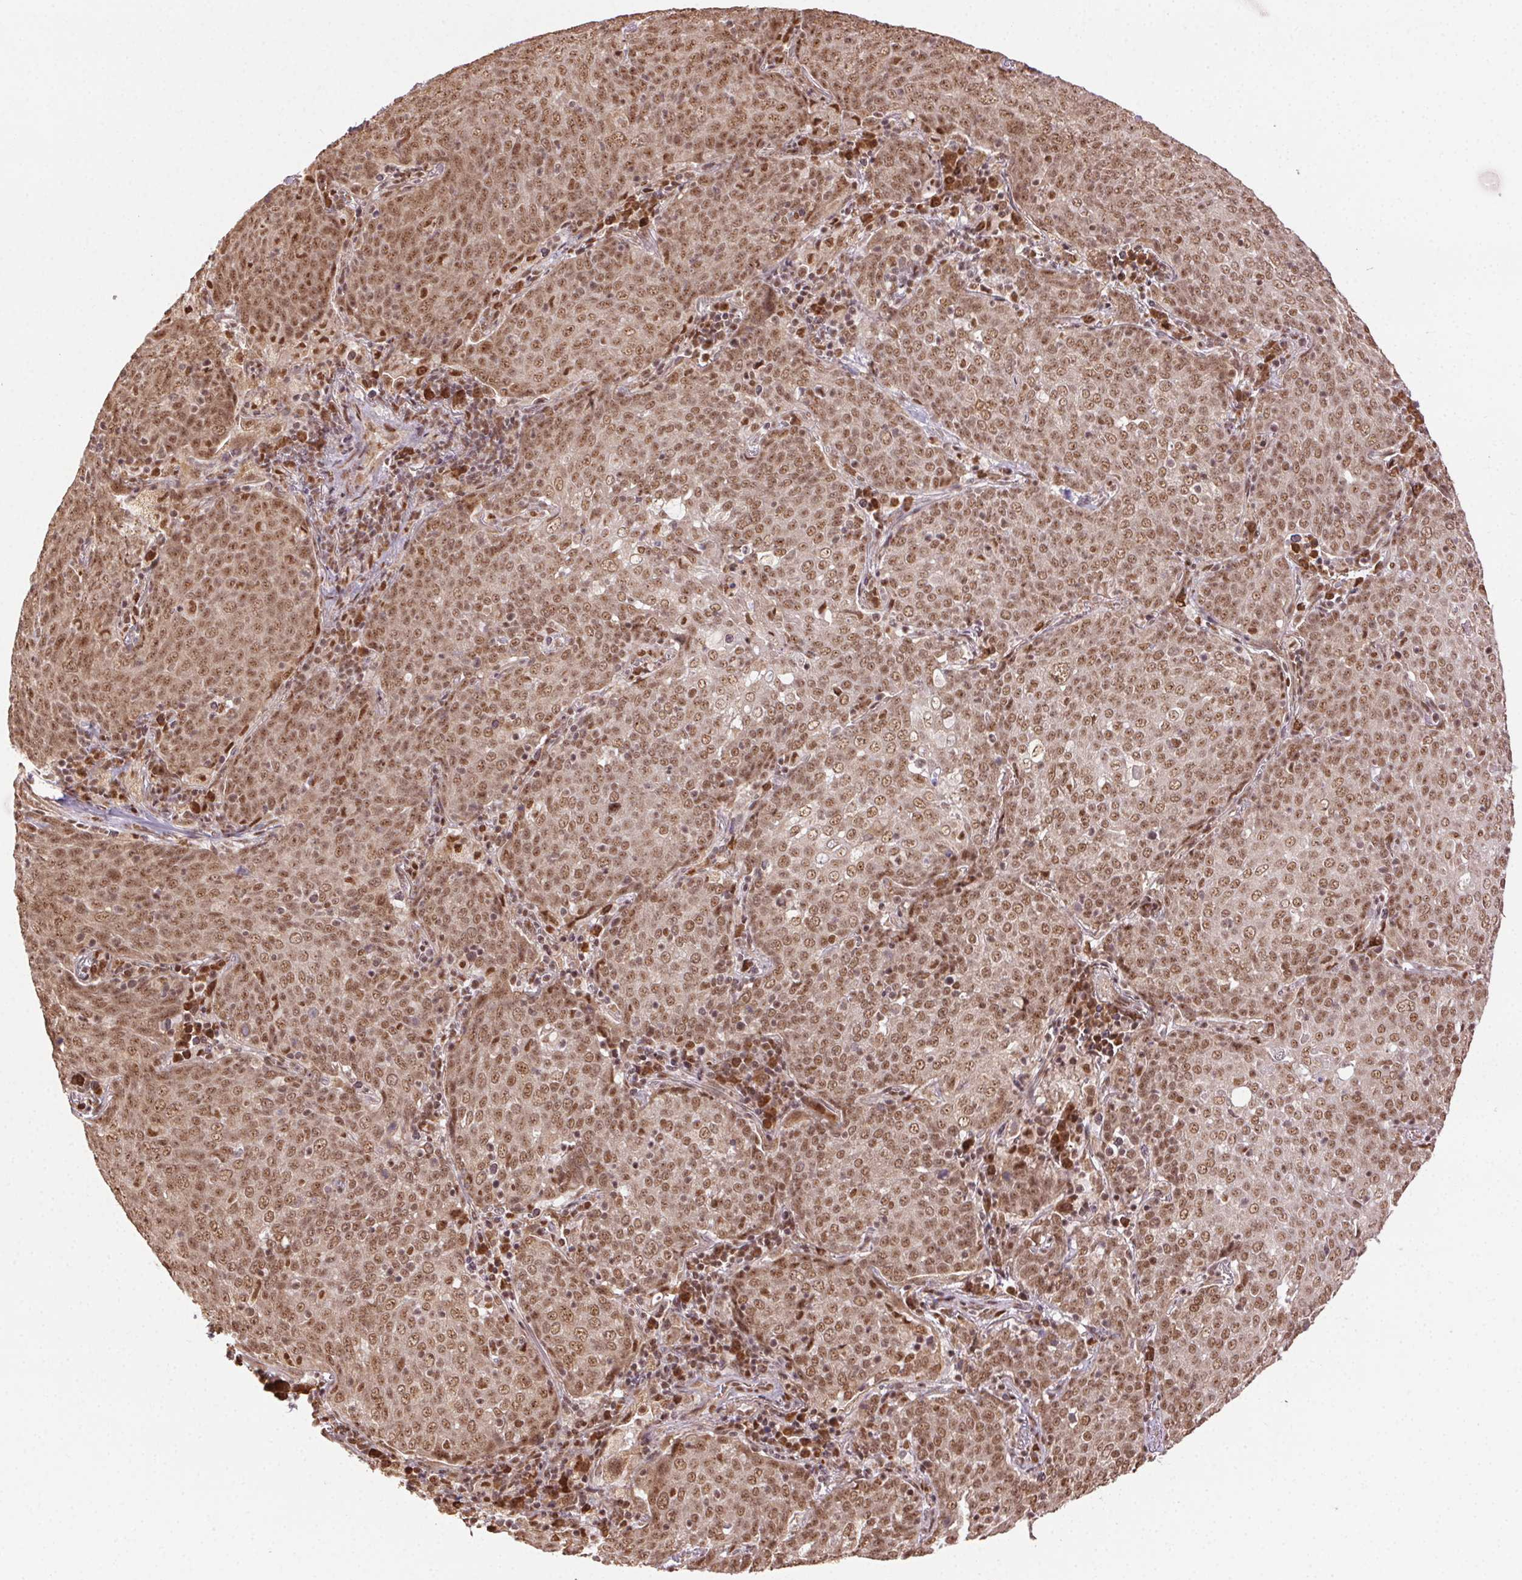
{"staining": {"intensity": "moderate", "quantity": ">75%", "location": "nuclear"}, "tissue": "lung cancer", "cell_type": "Tumor cells", "image_type": "cancer", "snomed": [{"axis": "morphology", "description": "Squamous cell carcinoma, NOS"}, {"axis": "topography", "description": "Lung"}], "caption": "Protein staining shows moderate nuclear expression in approximately >75% of tumor cells in squamous cell carcinoma (lung).", "gene": "TREML4", "patient": {"sex": "male", "age": 82}}